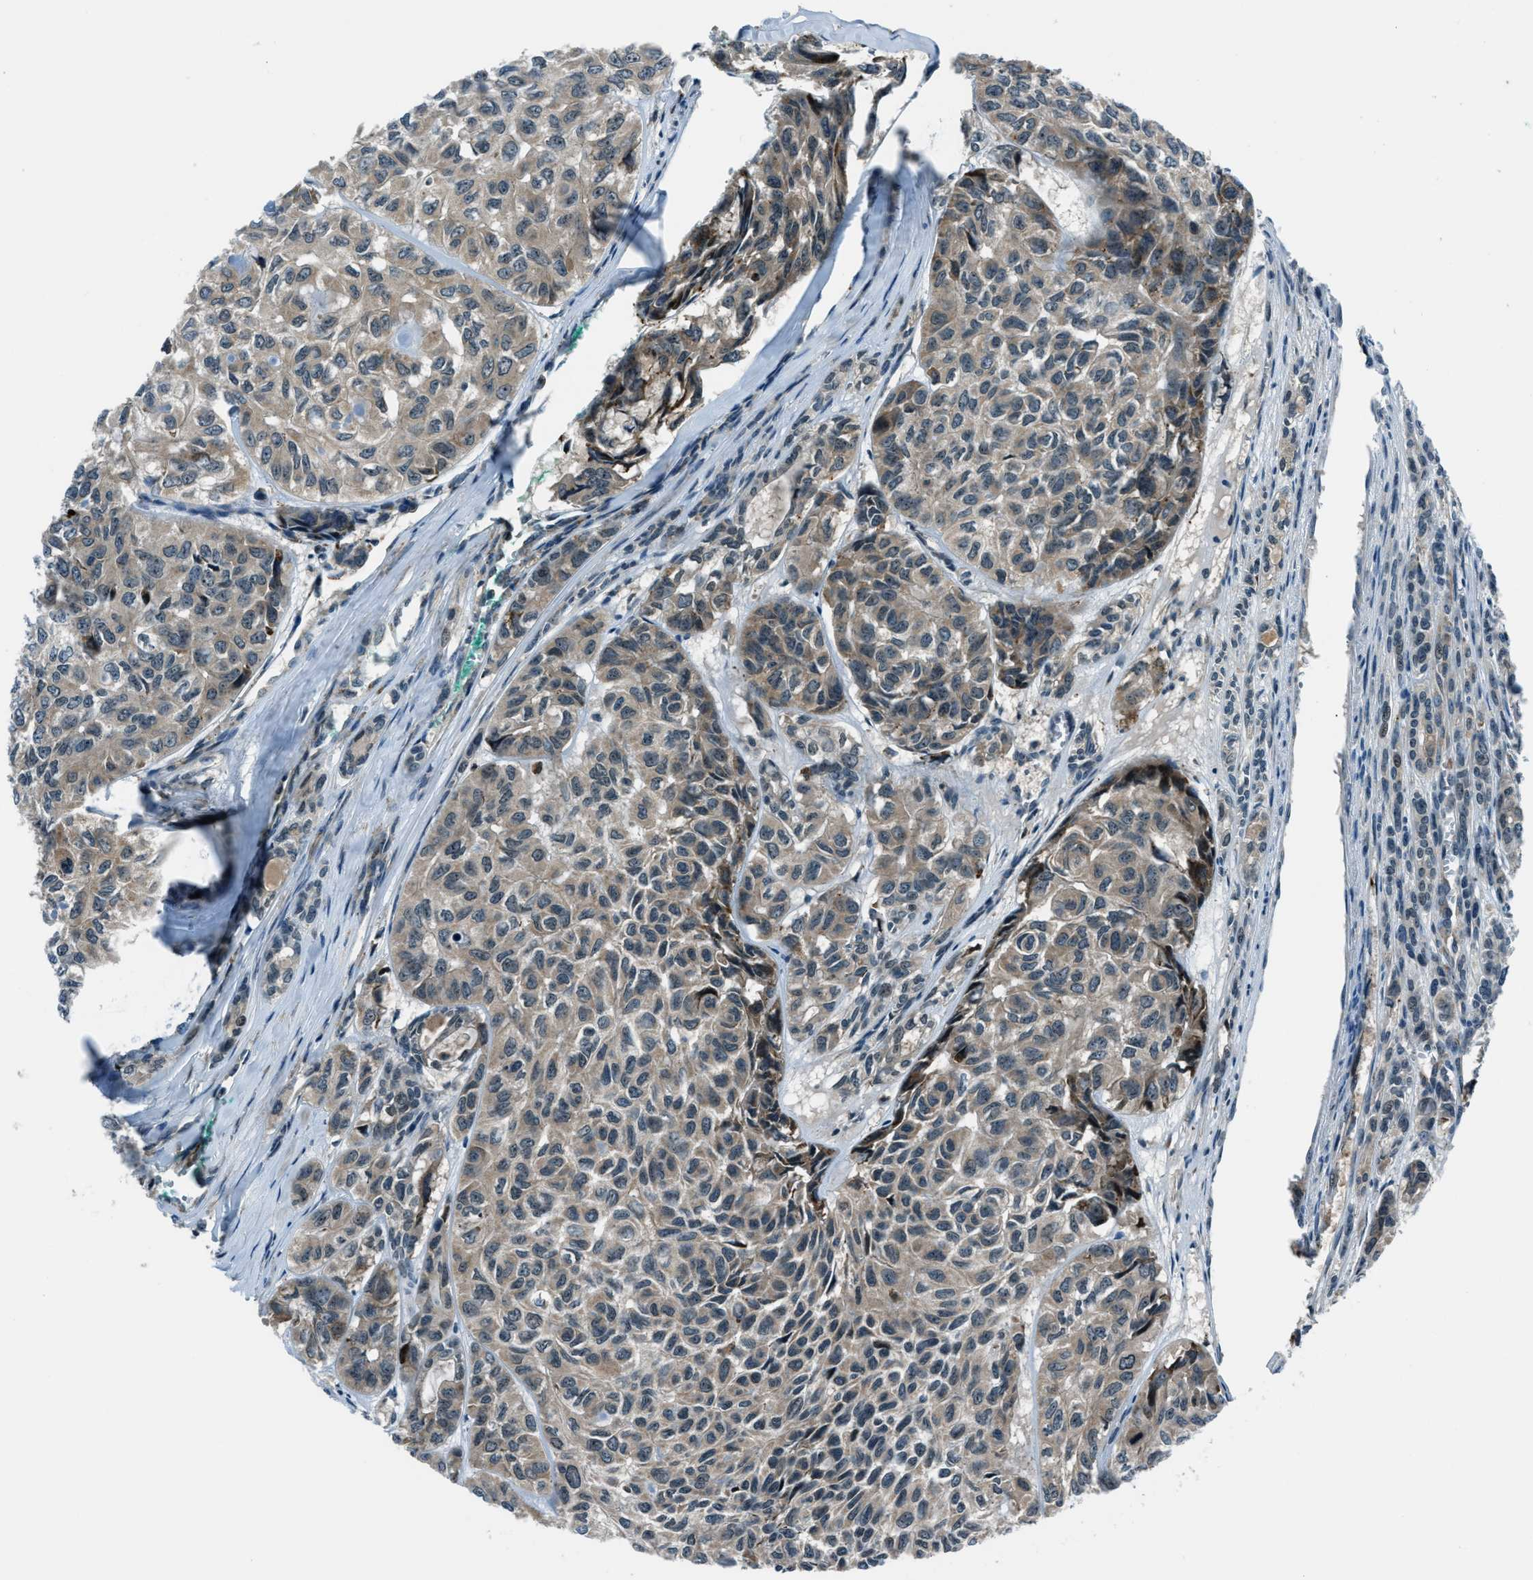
{"staining": {"intensity": "weak", "quantity": "25%-75%", "location": "cytoplasmic/membranous"}, "tissue": "head and neck cancer", "cell_type": "Tumor cells", "image_type": "cancer", "snomed": [{"axis": "morphology", "description": "Adenocarcinoma, NOS"}, {"axis": "topography", "description": "Salivary gland, NOS"}, {"axis": "topography", "description": "Head-Neck"}], "caption": "Immunohistochemistry (IHC) photomicrograph of human adenocarcinoma (head and neck) stained for a protein (brown), which demonstrates low levels of weak cytoplasmic/membranous expression in about 25%-75% of tumor cells.", "gene": "ACTL9", "patient": {"sex": "female", "age": 76}}